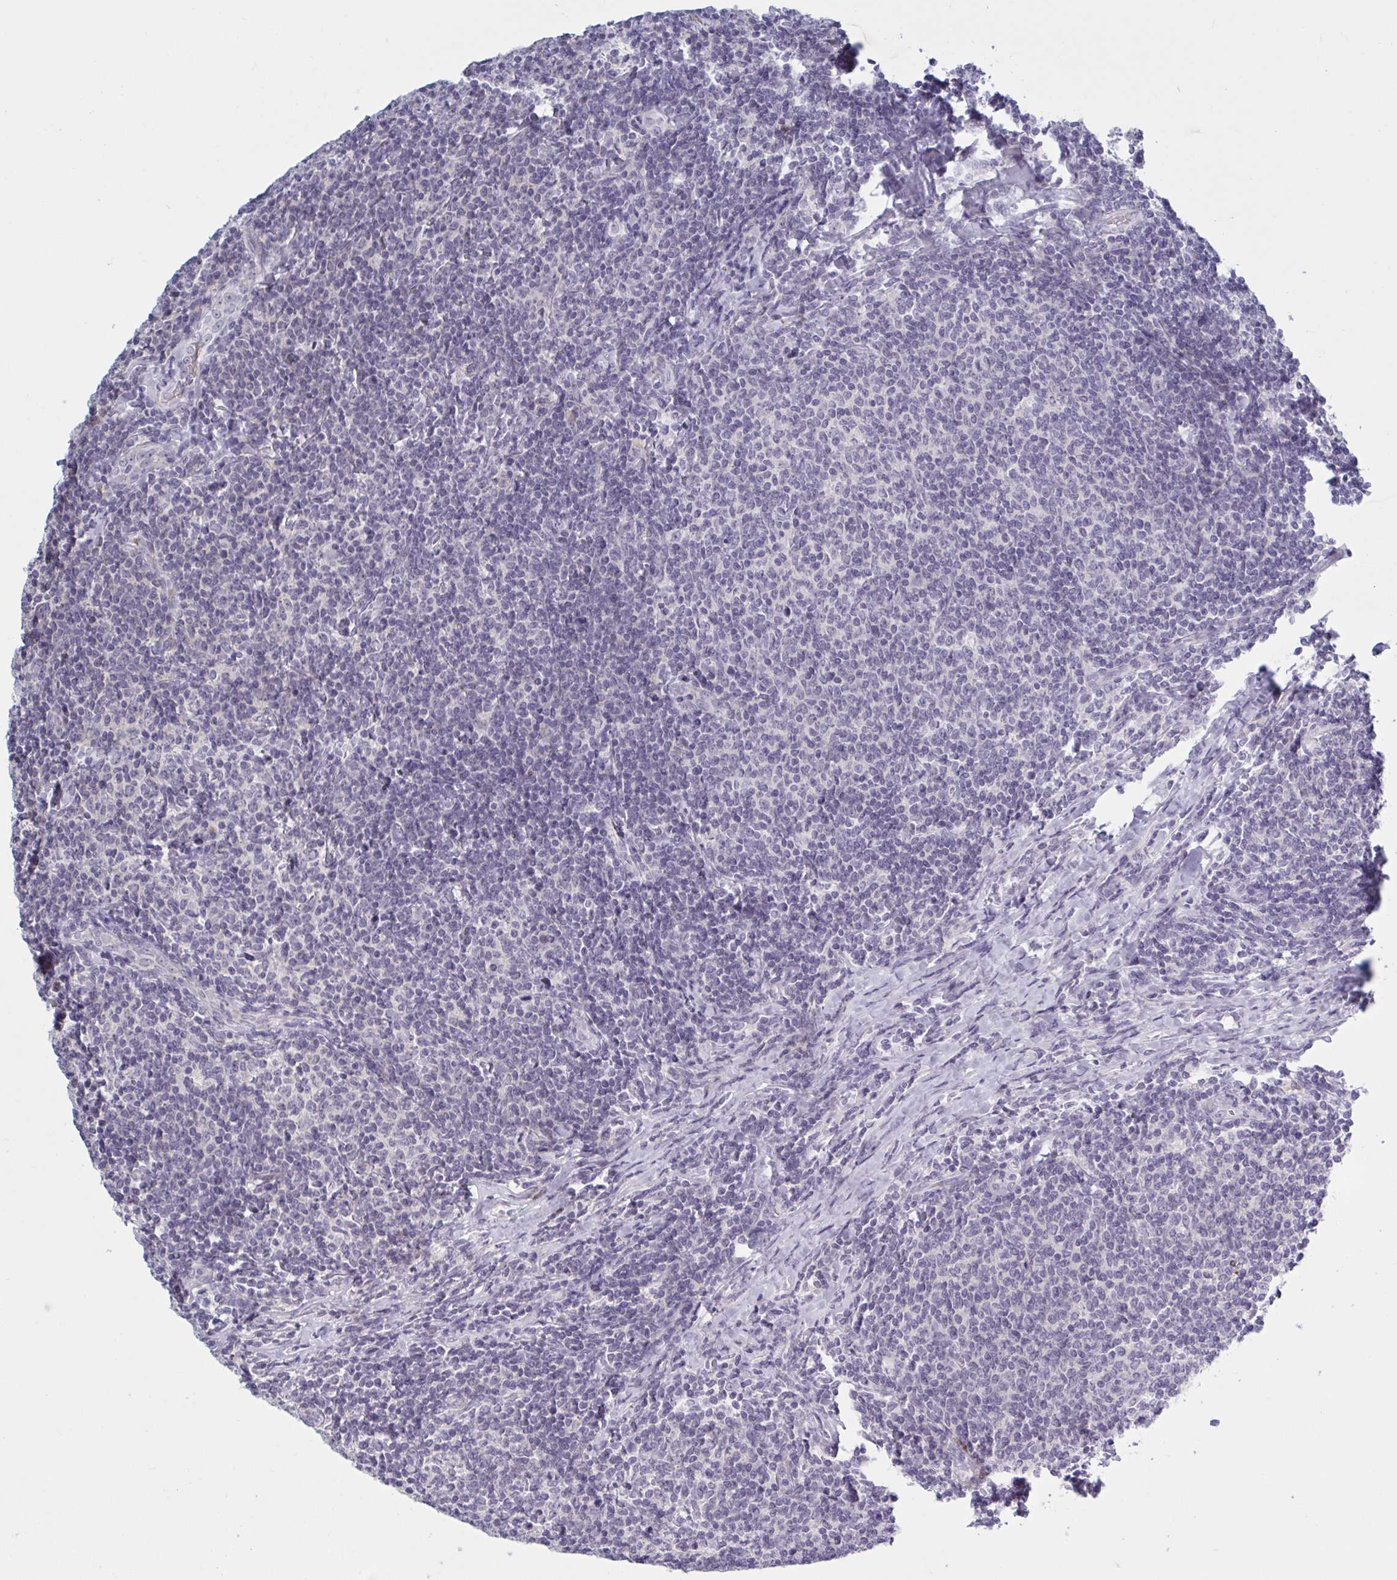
{"staining": {"intensity": "negative", "quantity": "none", "location": "none"}, "tissue": "lymphoma", "cell_type": "Tumor cells", "image_type": "cancer", "snomed": [{"axis": "morphology", "description": "Malignant lymphoma, non-Hodgkin's type, Low grade"}, {"axis": "topography", "description": "Lymph node"}], "caption": "A photomicrograph of human malignant lymphoma, non-Hodgkin's type (low-grade) is negative for staining in tumor cells.", "gene": "HSD11B2", "patient": {"sex": "male", "age": 52}}